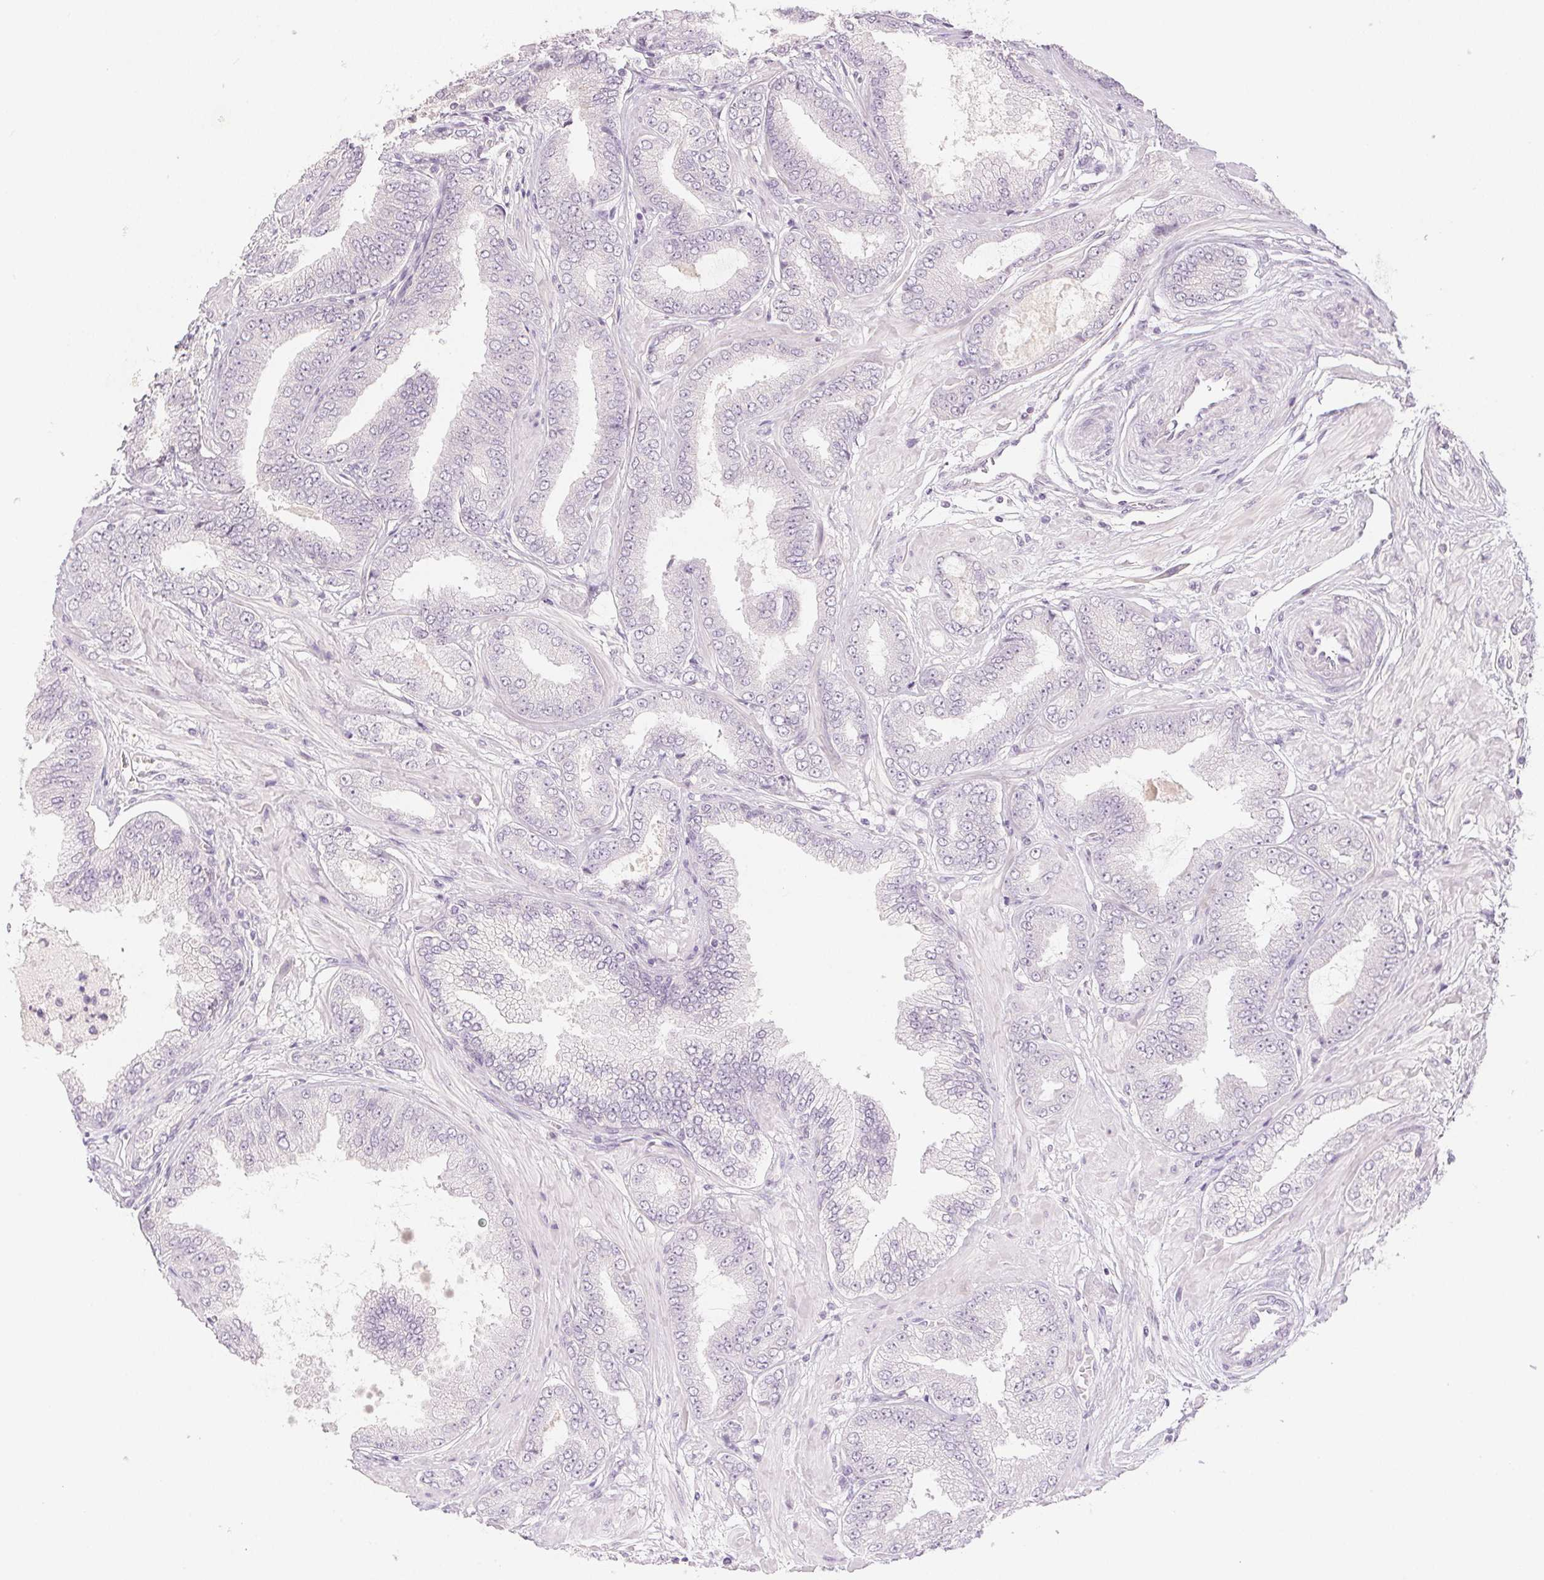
{"staining": {"intensity": "negative", "quantity": "none", "location": "none"}, "tissue": "prostate cancer", "cell_type": "Tumor cells", "image_type": "cancer", "snomed": [{"axis": "morphology", "description": "Adenocarcinoma, Low grade"}, {"axis": "topography", "description": "Prostate"}], "caption": "DAB immunohistochemical staining of human prostate cancer (low-grade adenocarcinoma) shows no significant positivity in tumor cells. Nuclei are stained in blue.", "gene": "PI3", "patient": {"sex": "male", "age": 55}}